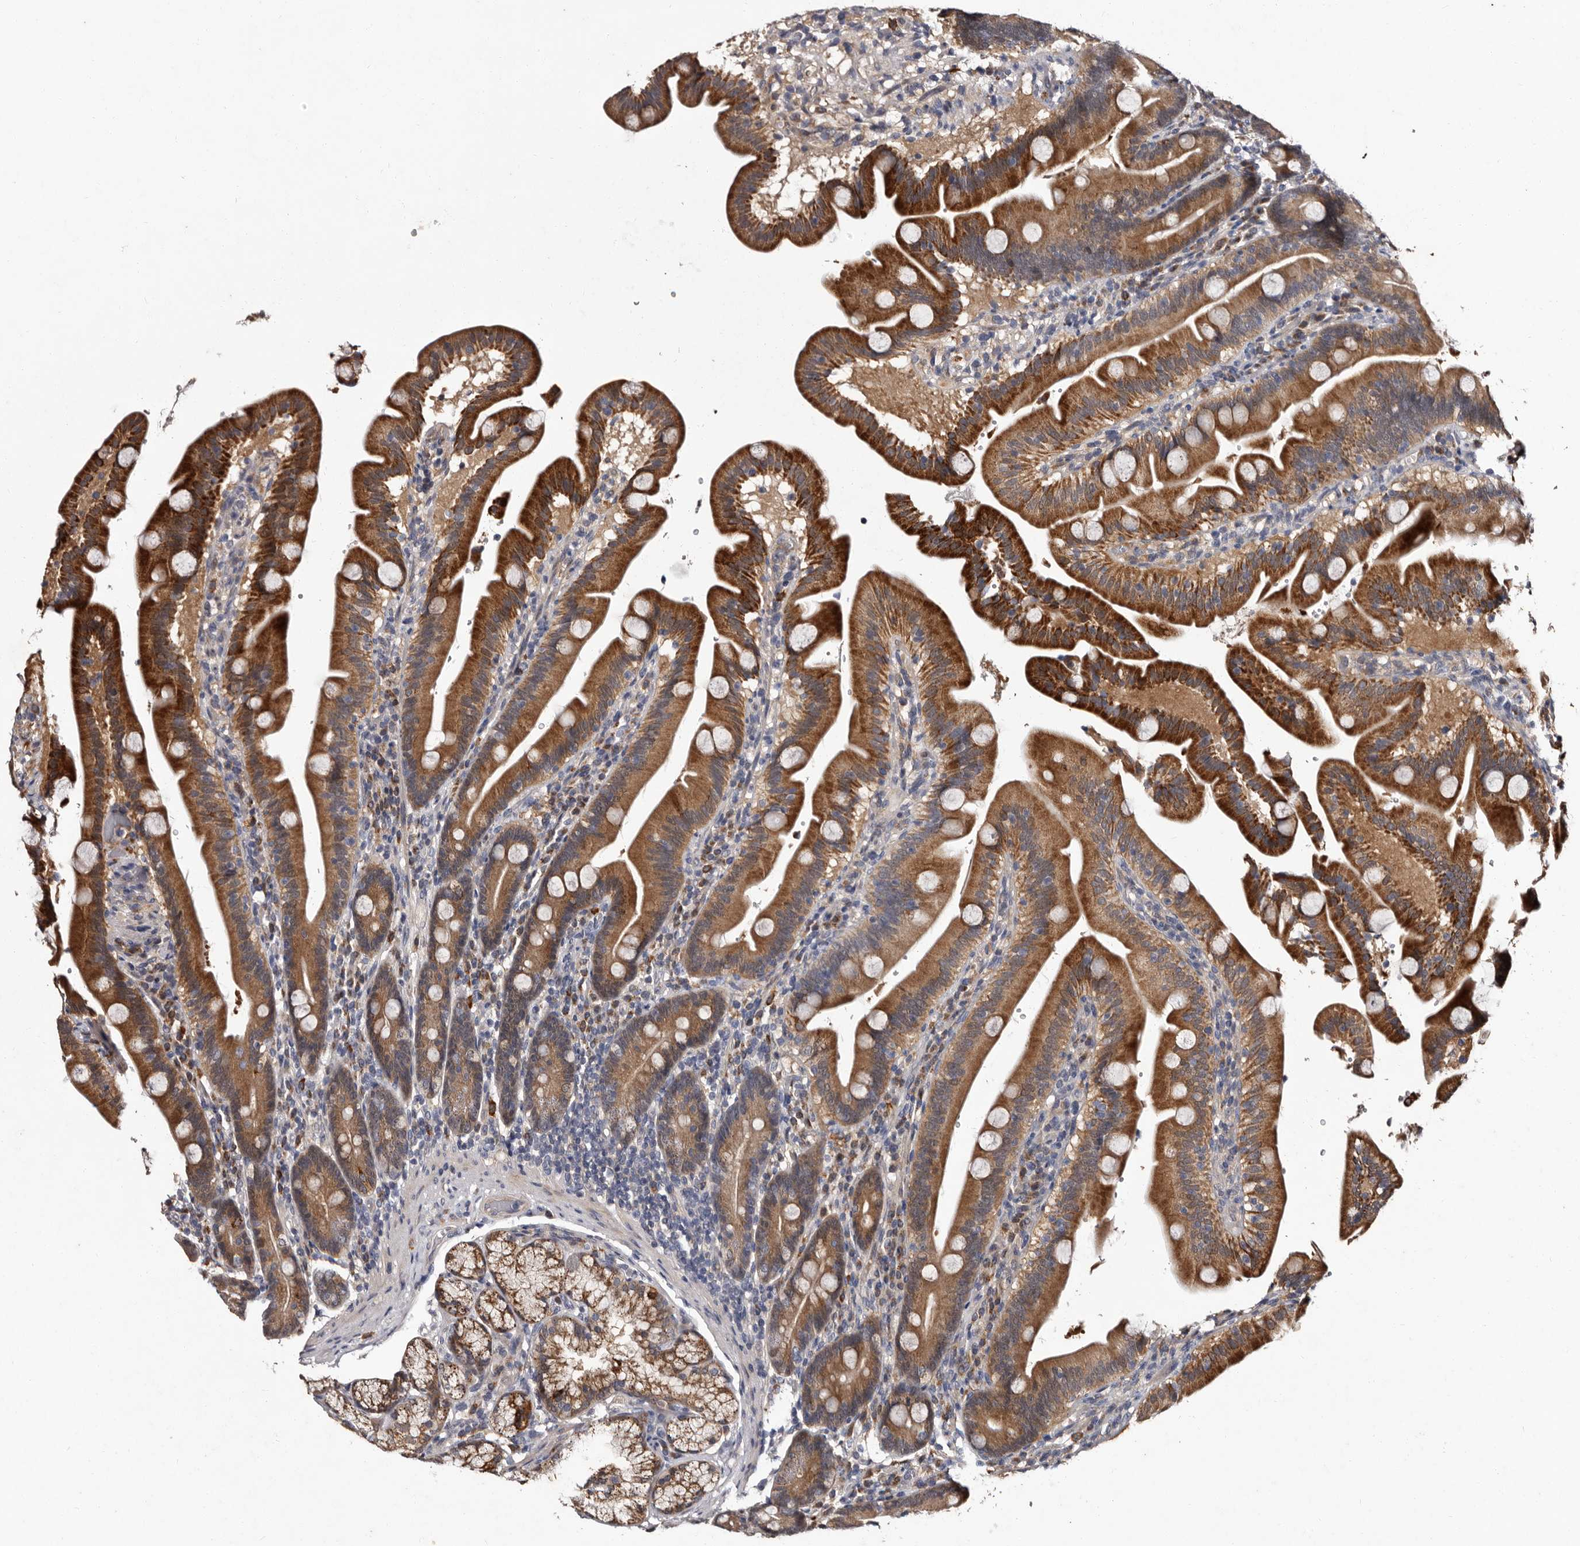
{"staining": {"intensity": "strong", "quantity": ">75%", "location": "cytoplasmic/membranous"}, "tissue": "duodenum", "cell_type": "Glandular cells", "image_type": "normal", "snomed": [{"axis": "morphology", "description": "Normal tissue, NOS"}, {"axis": "topography", "description": "Duodenum"}], "caption": "Immunohistochemistry (DAB (3,3'-diaminobenzidine)) staining of benign duodenum exhibits strong cytoplasmic/membranous protein staining in approximately >75% of glandular cells.", "gene": "DNPH1", "patient": {"sex": "male", "age": 54}}